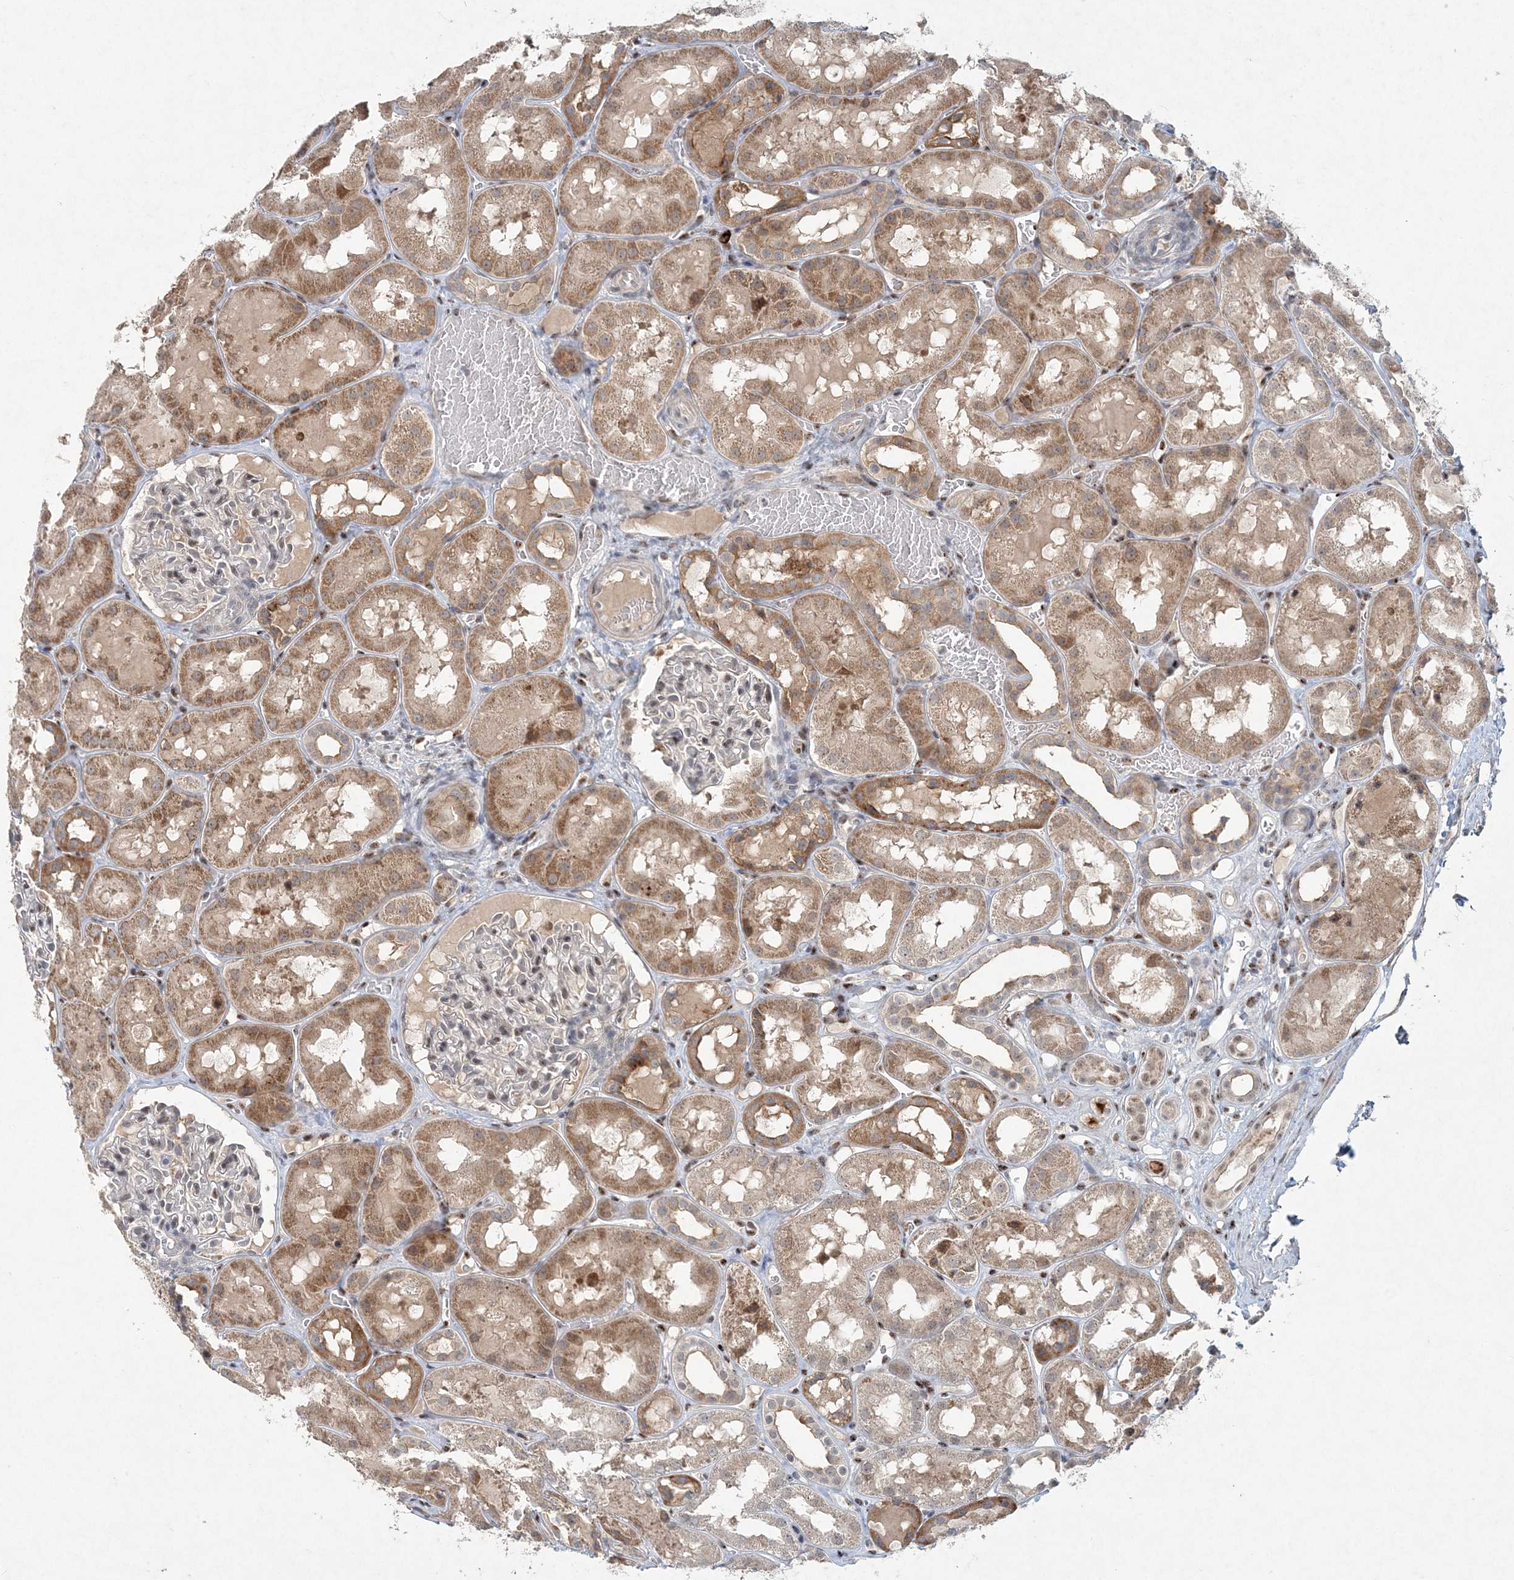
{"staining": {"intensity": "weak", "quantity": "25%-75%", "location": "nuclear"}, "tissue": "kidney", "cell_type": "Cells in glomeruli", "image_type": "normal", "snomed": [{"axis": "morphology", "description": "Normal tissue, NOS"}, {"axis": "topography", "description": "Kidney"}, {"axis": "topography", "description": "Urinary bladder"}], "caption": "An image of human kidney stained for a protein shows weak nuclear brown staining in cells in glomeruli. The staining was performed using DAB (3,3'-diaminobenzidine) to visualize the protein expression in brown, while the nuclei were stained in blue with hematoxylin (Magnification: 20x).", "gene": "GIN1", "patient": {"sex": "male", "age": 16}}